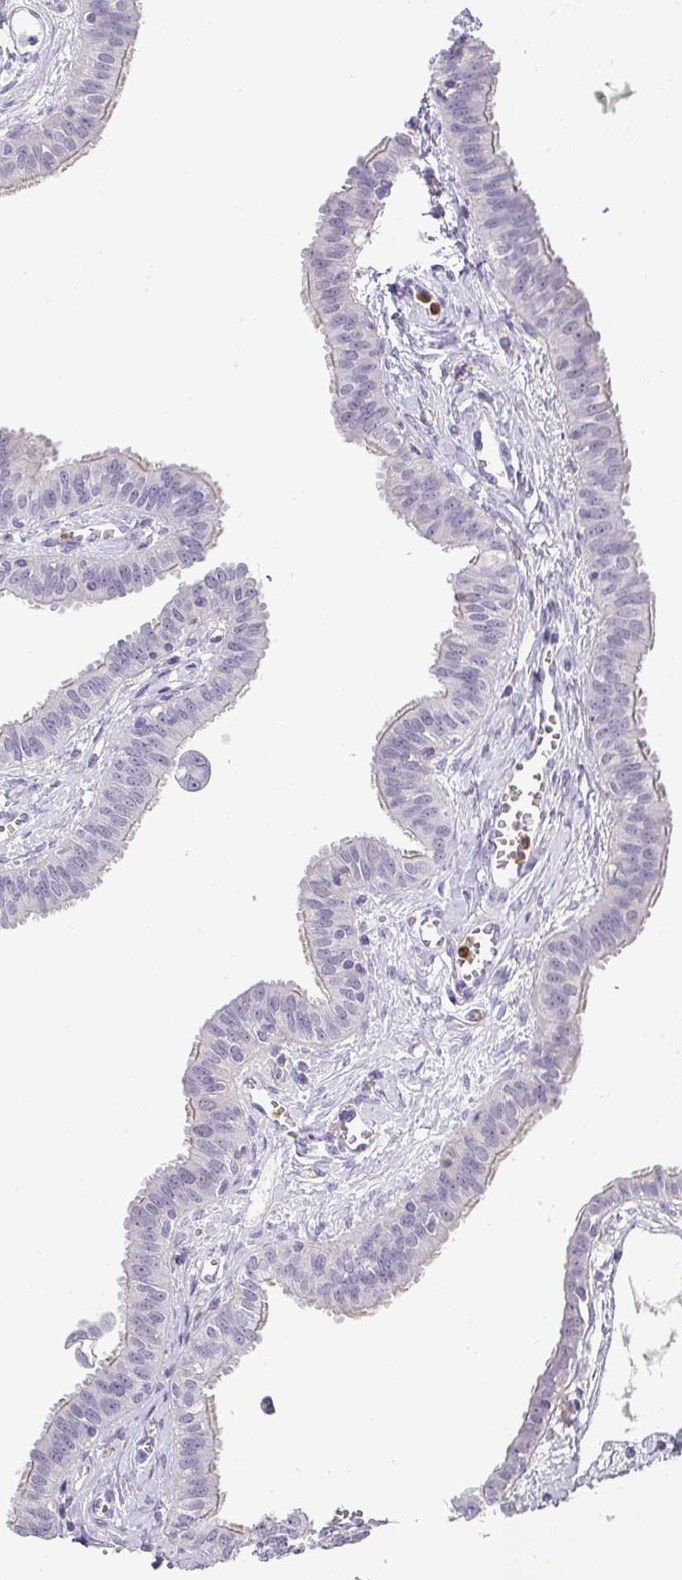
{"staining": {"intensity": "negative", "quantity": "none", "location": "none"}, "tissue": "fallopian tube", "cell_type": "Glandular cells", "image_type": "normal", "snomed": [{"axis": "morphology", "description": "Normal tissue, NOS"}, {"axis": "morphology", "description": "Carcinoma, NOS"}, {"axis": "topography", "description": "Fallopian tube"}, {"axis": "topography", "description": "Ovary"}], "caption": "Immunohistochemistry (IHC) of normal human fallopian tube exhibits no expression in glandular cells.", "gene": "BTLA", "patient": {"sex": "female", "age": 59}}